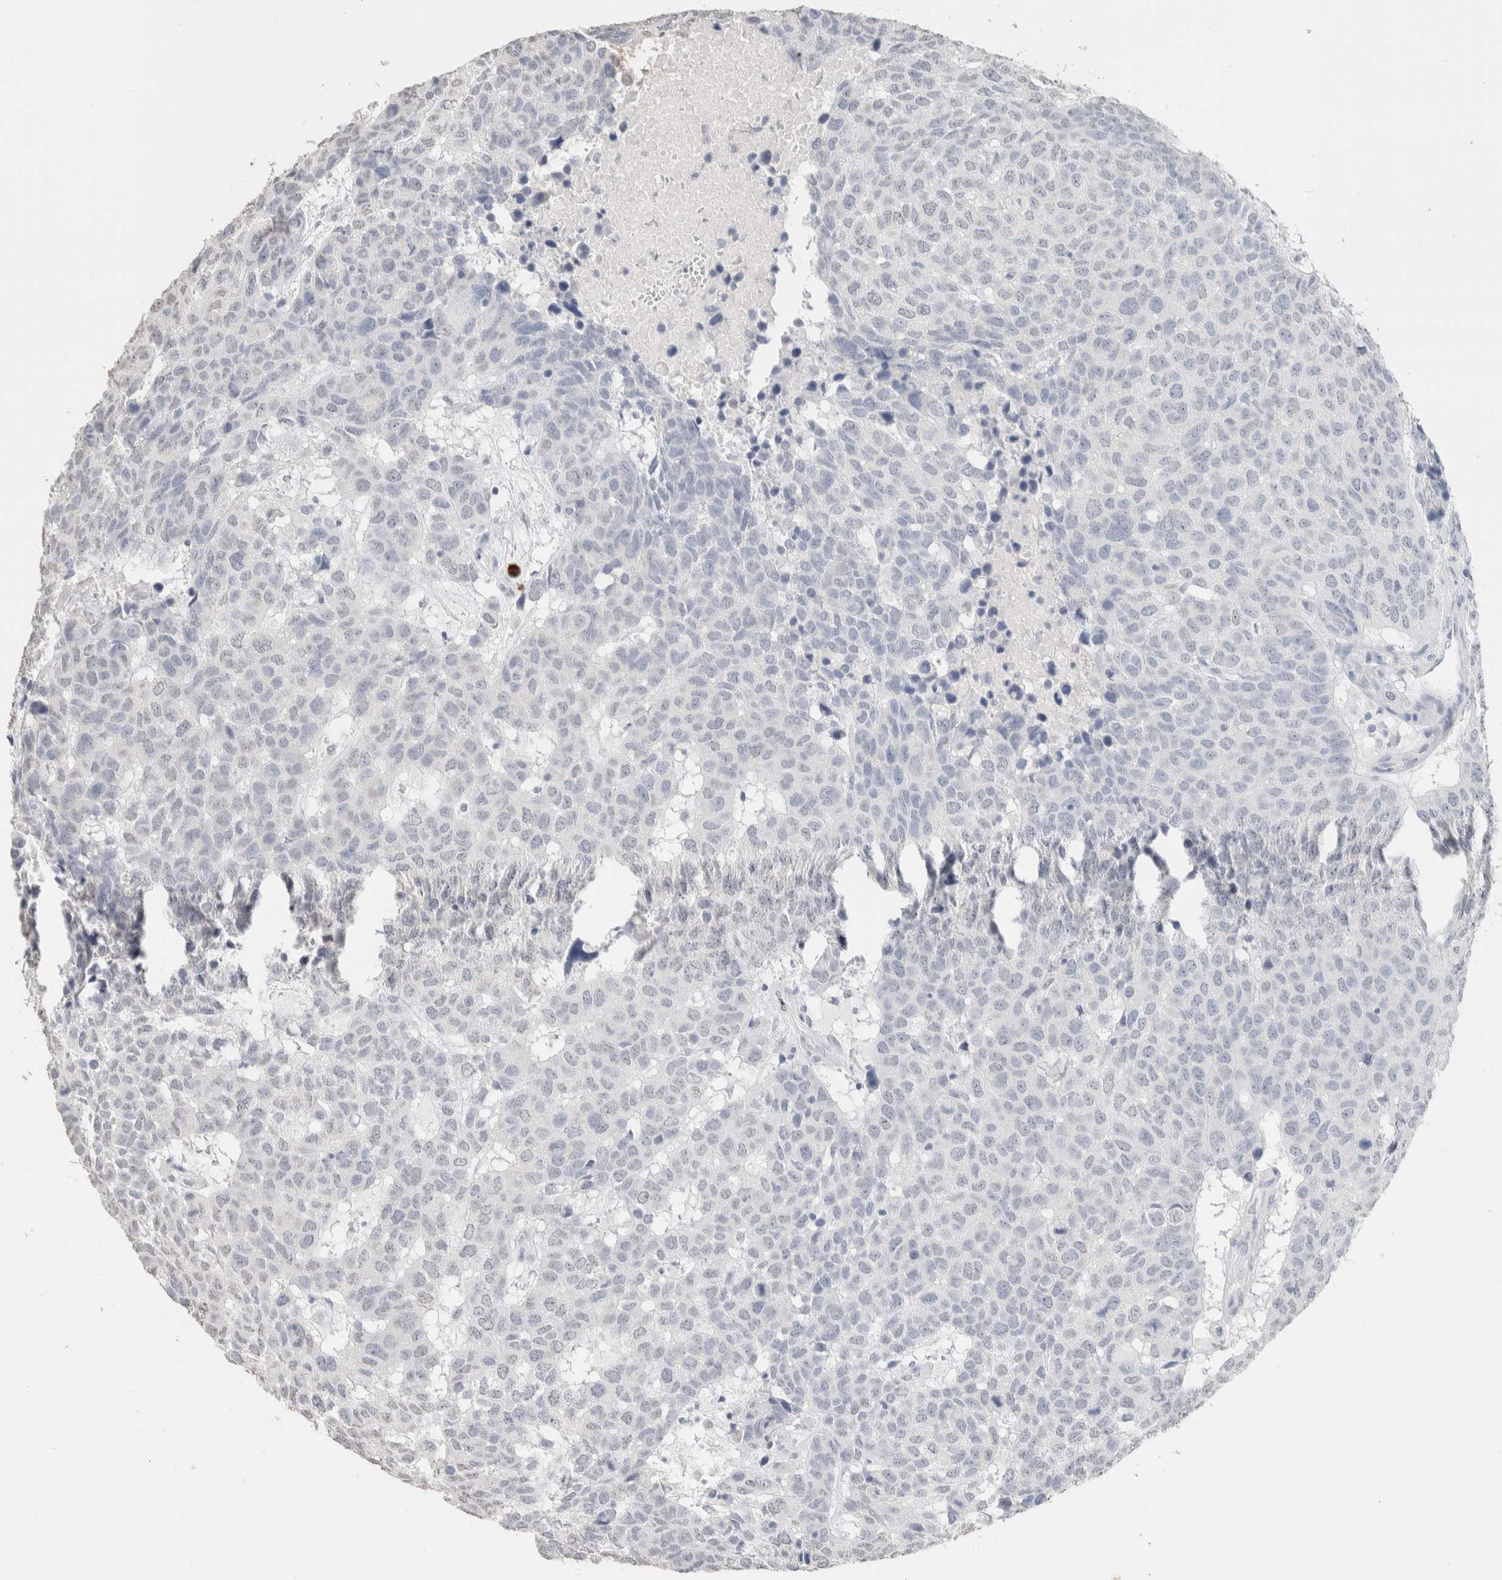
{"staining": {"intensity": "negative", "quantity": "none", "location": "none"}, "tissue": "head and neck cancer", "cell_type": "Tumor cells", "image_type": "cancer", "snomed": [{"axis": "morphology", "description": "Squamous cell carcinoma, NOS"}, {"axis": "topography", "description": "Head-Neck"}], "caption": "High power microscopy micrograph of an IHC micrograph of head and neck cancer, revealing no significant staining in tumor cells.", "gene": "CD80", "patient": {"sex": "male", "age": 66}}